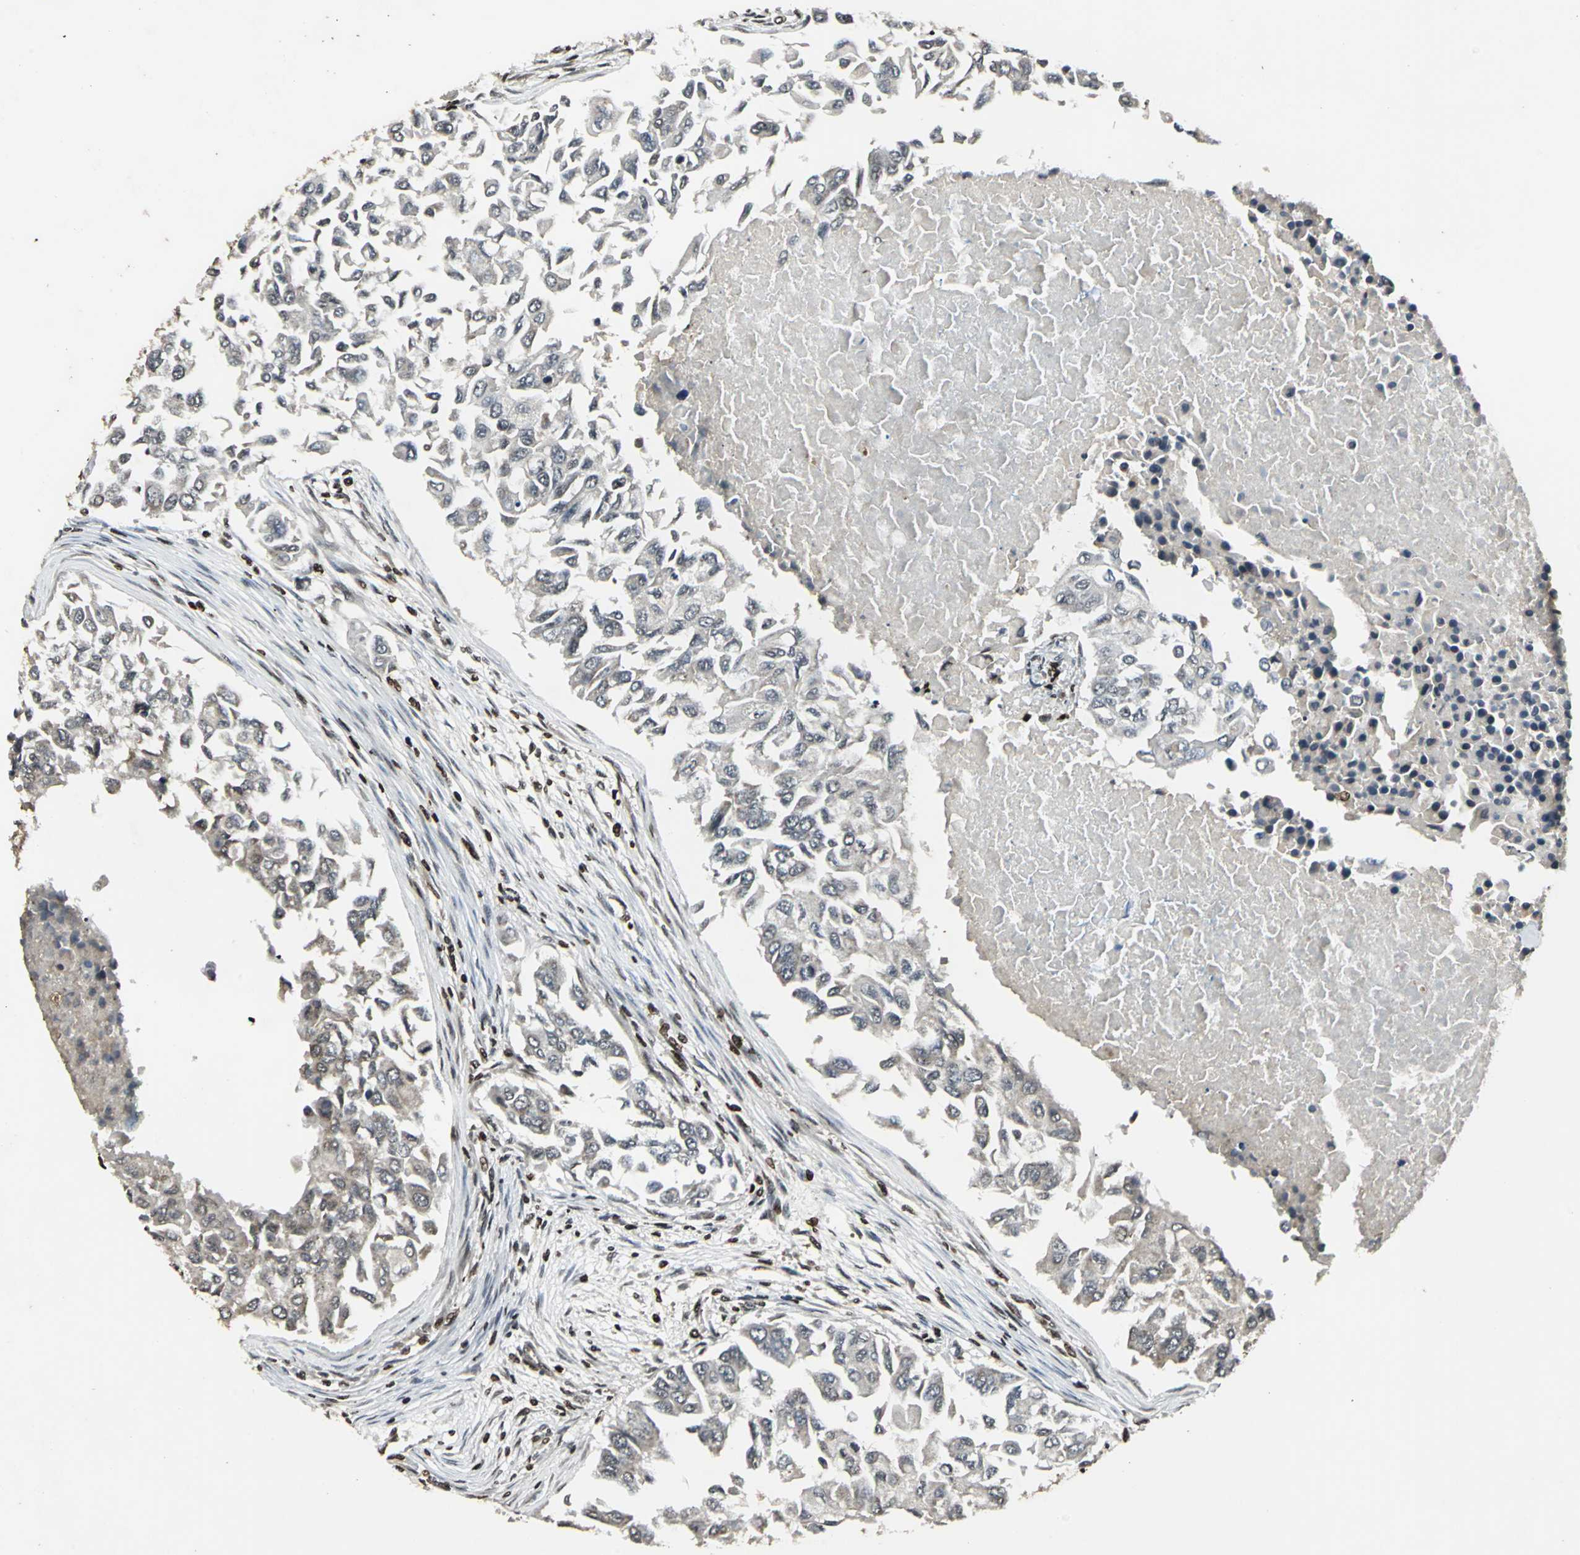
{"staining": {"intensity": "weak", "quantity": ">75%", "location": "cytoplasmic/membranous"}, "tissue": "breast cancer", "cell_type": "Tumor cells", "image_type": "cancer", "snomed": [{"axis": "morphology", "description": "Normal tissue, NOS"}, {"axis": "morphology", "description": "Duct carcinoma"}, {"axis": "topography", "description": "Breast"}], "caption": "IHC (DAB (3,3'-diaminobenzidine)) staining of breast cancer exhibits weak cytoplasmic/membranous protein staining in approximately >75% of tumor cells.", "gene": "AHR", "patient": {"sex": "female", "age": 49}}